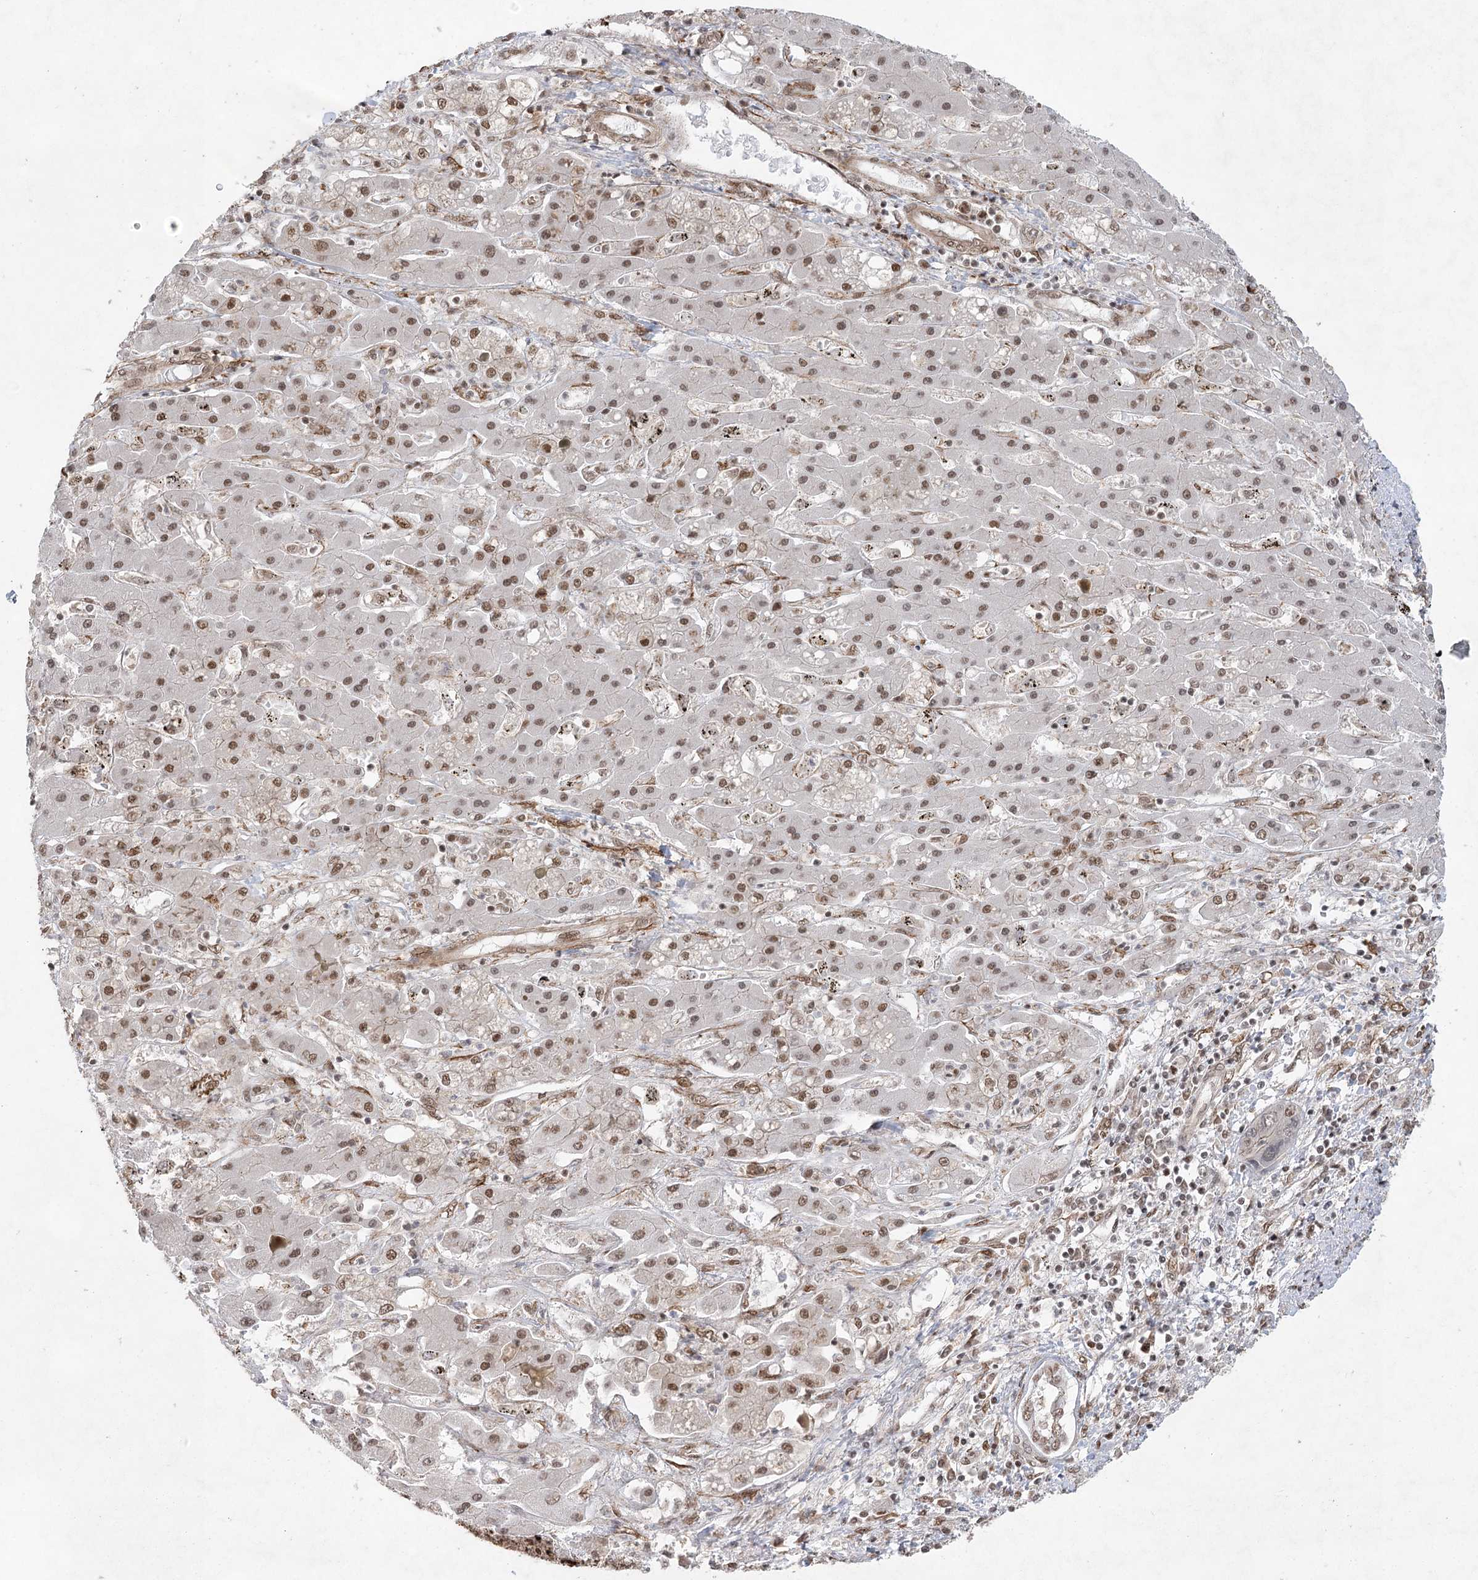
{"staining": {"intensity": "moderate", "quantity": ">75%", "location": "nuclear"}, "tissue": "liver cancer", "cell_type": "Tumor cells", "image_type": "cancer", "snomed": [{"axis": "morphology", "description": "Cholangiocarcinoma"}, {"axis": "topography", "description": "Liver"}], "caption": "DAB immunohistochemical staining of liver cancer (cholangiocarcinoma) demonstrates moderate nuclear protein expression in about >75% of tumor cells. (Brightfield microscopy of DAB IHC at high magnification).", "gene": "ZCCHC8", "patient": {"sex": "male", "age": 67}}